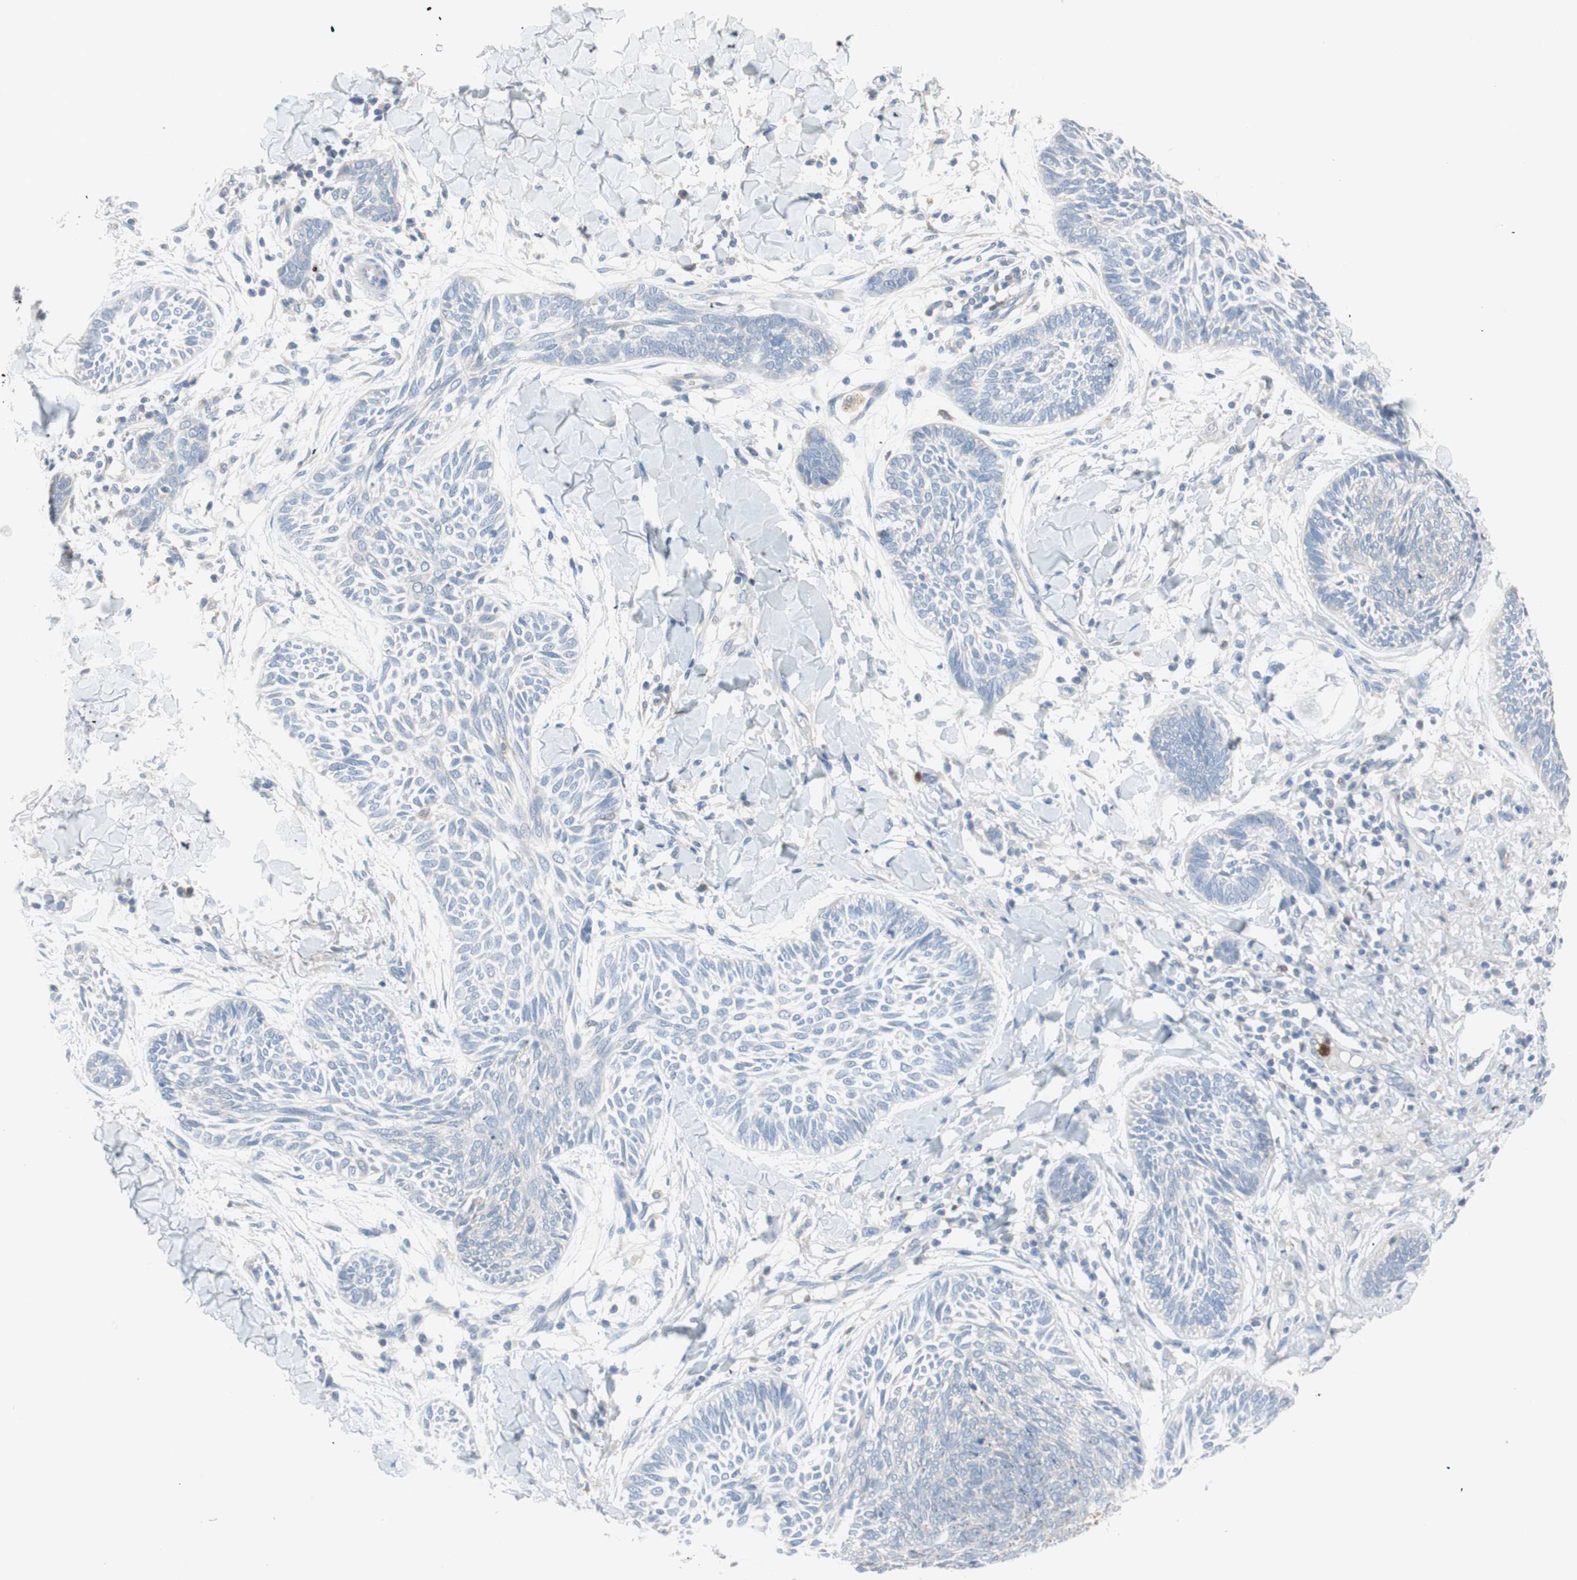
{"staining": {"intensity": "negative", "quantity": "none", "location": "none"}, "tissue": "skin cancer", "cell_type": "Tumor cells", "image_type": "cancer", "snomed": [{"axis": "morphology", "description": "Papilloma, NOS"}, {"axis": "morphology", "description": "Basal cell carcinoma"}, {"axis": "topography", "description": "Skin"}], "caption": "Immunohistochemical staining of skin basal cell carcinoma shows no significant staining in tumor cells.", "gene": "CLEC4D", "patient": {"sex": "male", "age": 87}}